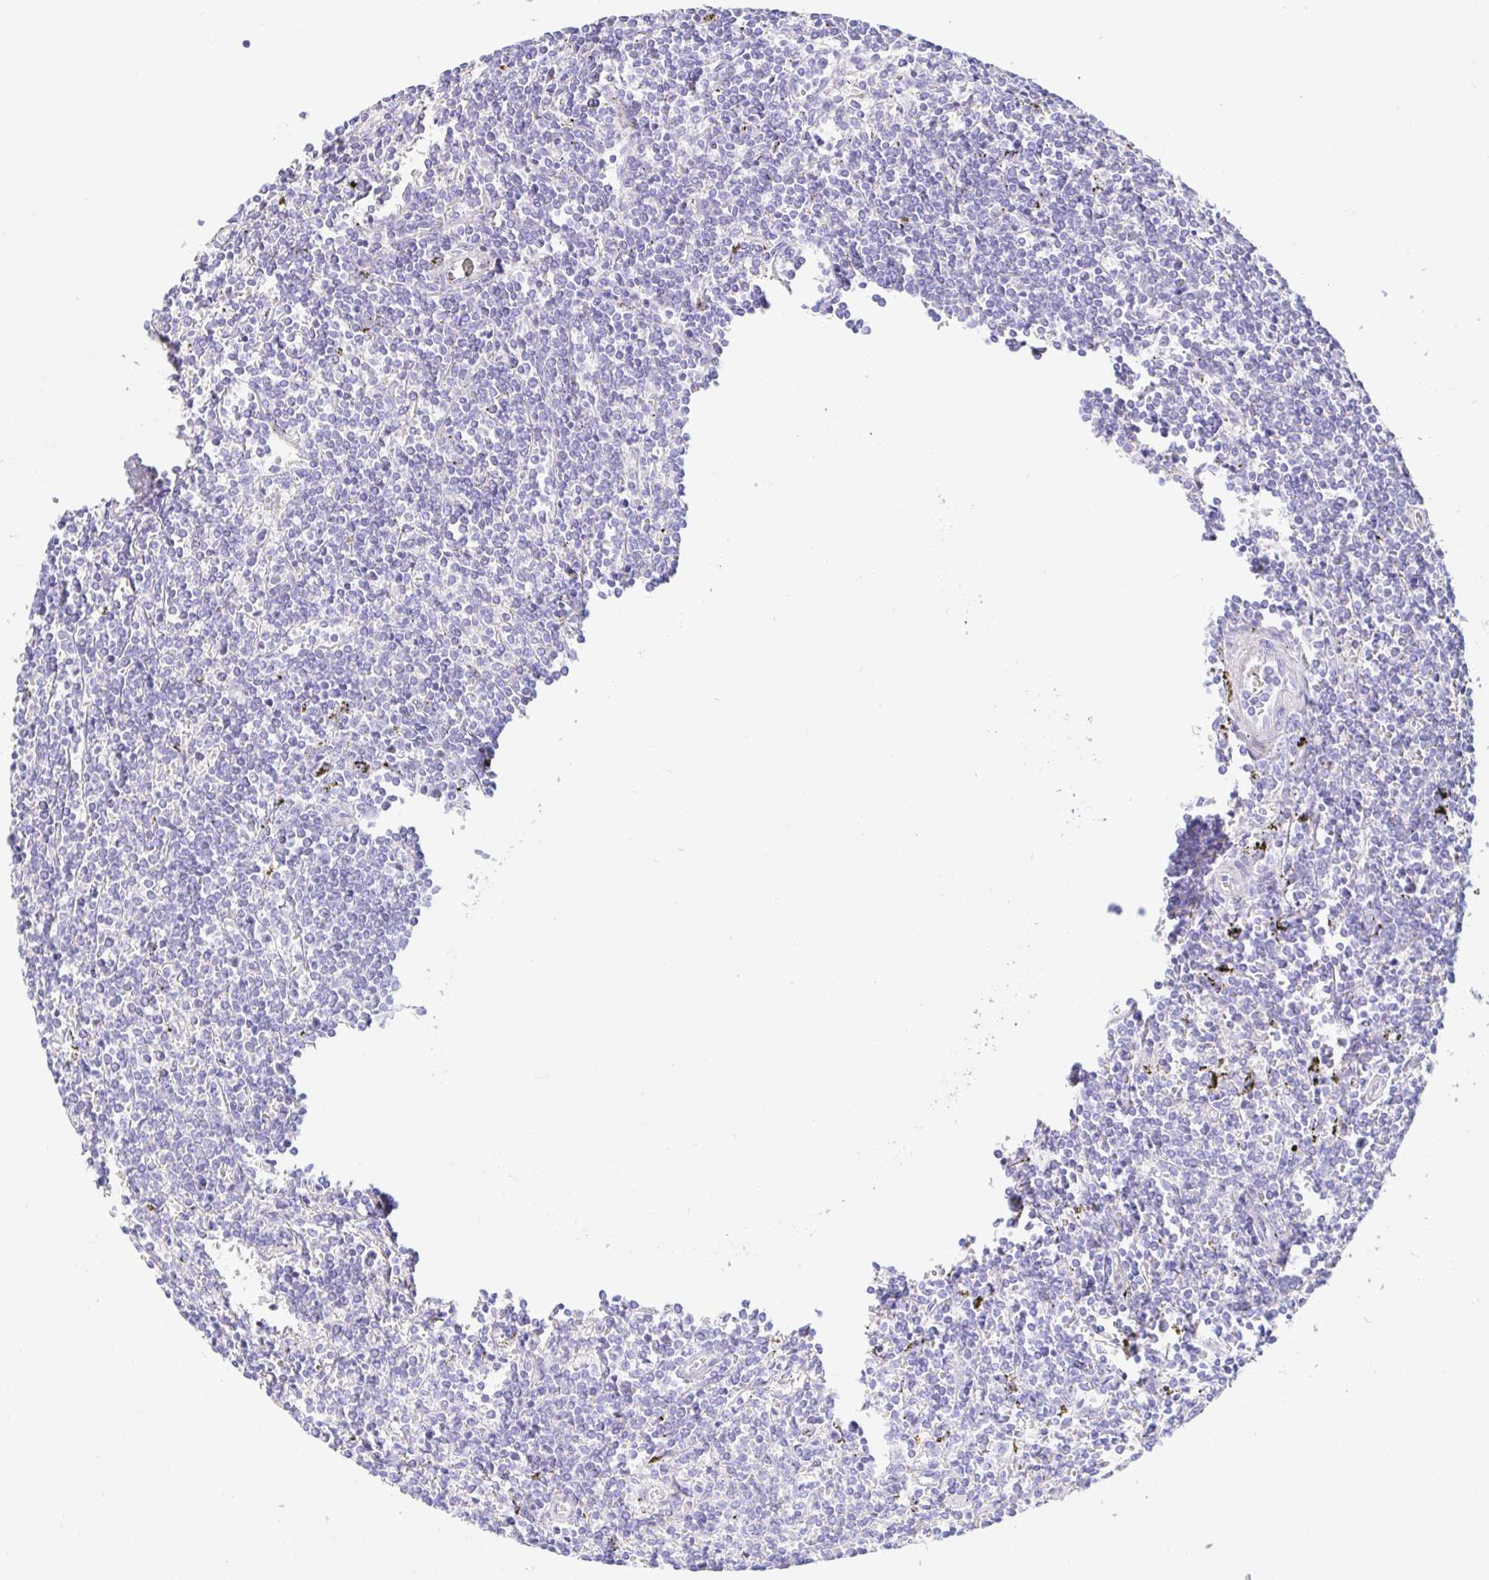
{"staining": {"intensity": "negative", "quantity": "none", "location": "none"}, "tissue": "lymphoma", "cell_type": "Tumor cells", "image_type": "cancer", "snomed": [{"axis": "morphology", "description": "Malignant lymphoma, non-Hodgkin's type, Low grade"}, {"axis": "topography", "description": "Spleen"}], "caption": "DAB immunohistochemical staining of human malignant lymphoma, non-Hodgkin's type (low-grade) exhibits no significant expression in tumor cells.", "gene": "PPP1R1B", "patient": {"sex": "male", "age": 78}}